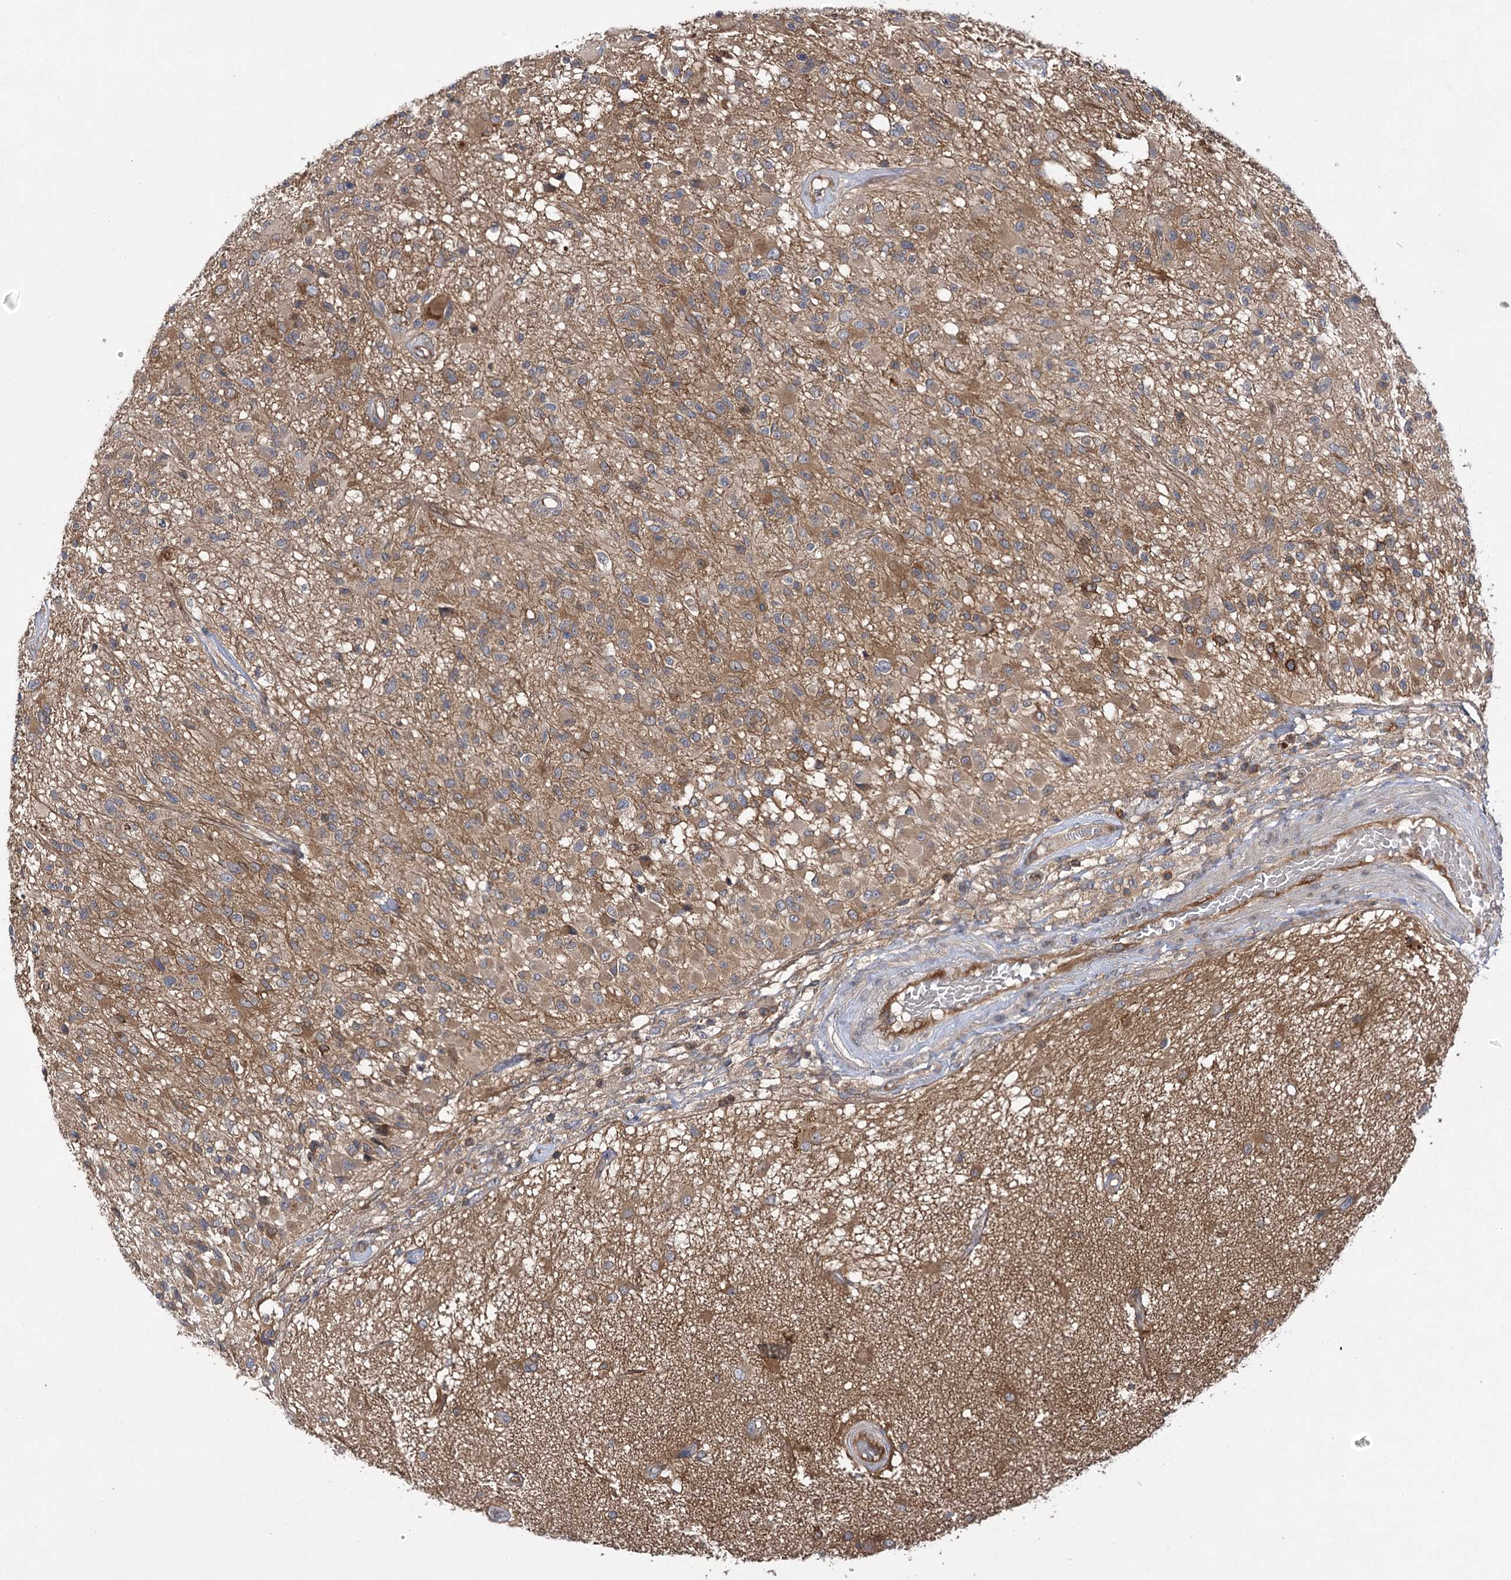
{"staining": {"intensity": "moderate", "quantity": "25%-75%", "location": "cytoplasmic/membranous"}, "tissue": "glioma", "cell_type": "Tumor cells", "image_type": "cancer", "snomed": [{"axis": "morphology", "description": "Glioma, malignant, High grade"}, {"axis": "morphology", "description": "Glioblastoma, NOS"}, {"axis": "topography", "description": "Brain"}], "caption": "DAB immunohistochemical staining of glioblastoma demonstrates moderate cytoplasmic/membranous protein positivity in about 25%-75% of tumor cells.", "gene": "BCR", "patient": {"sex": "male", "age": 60}}